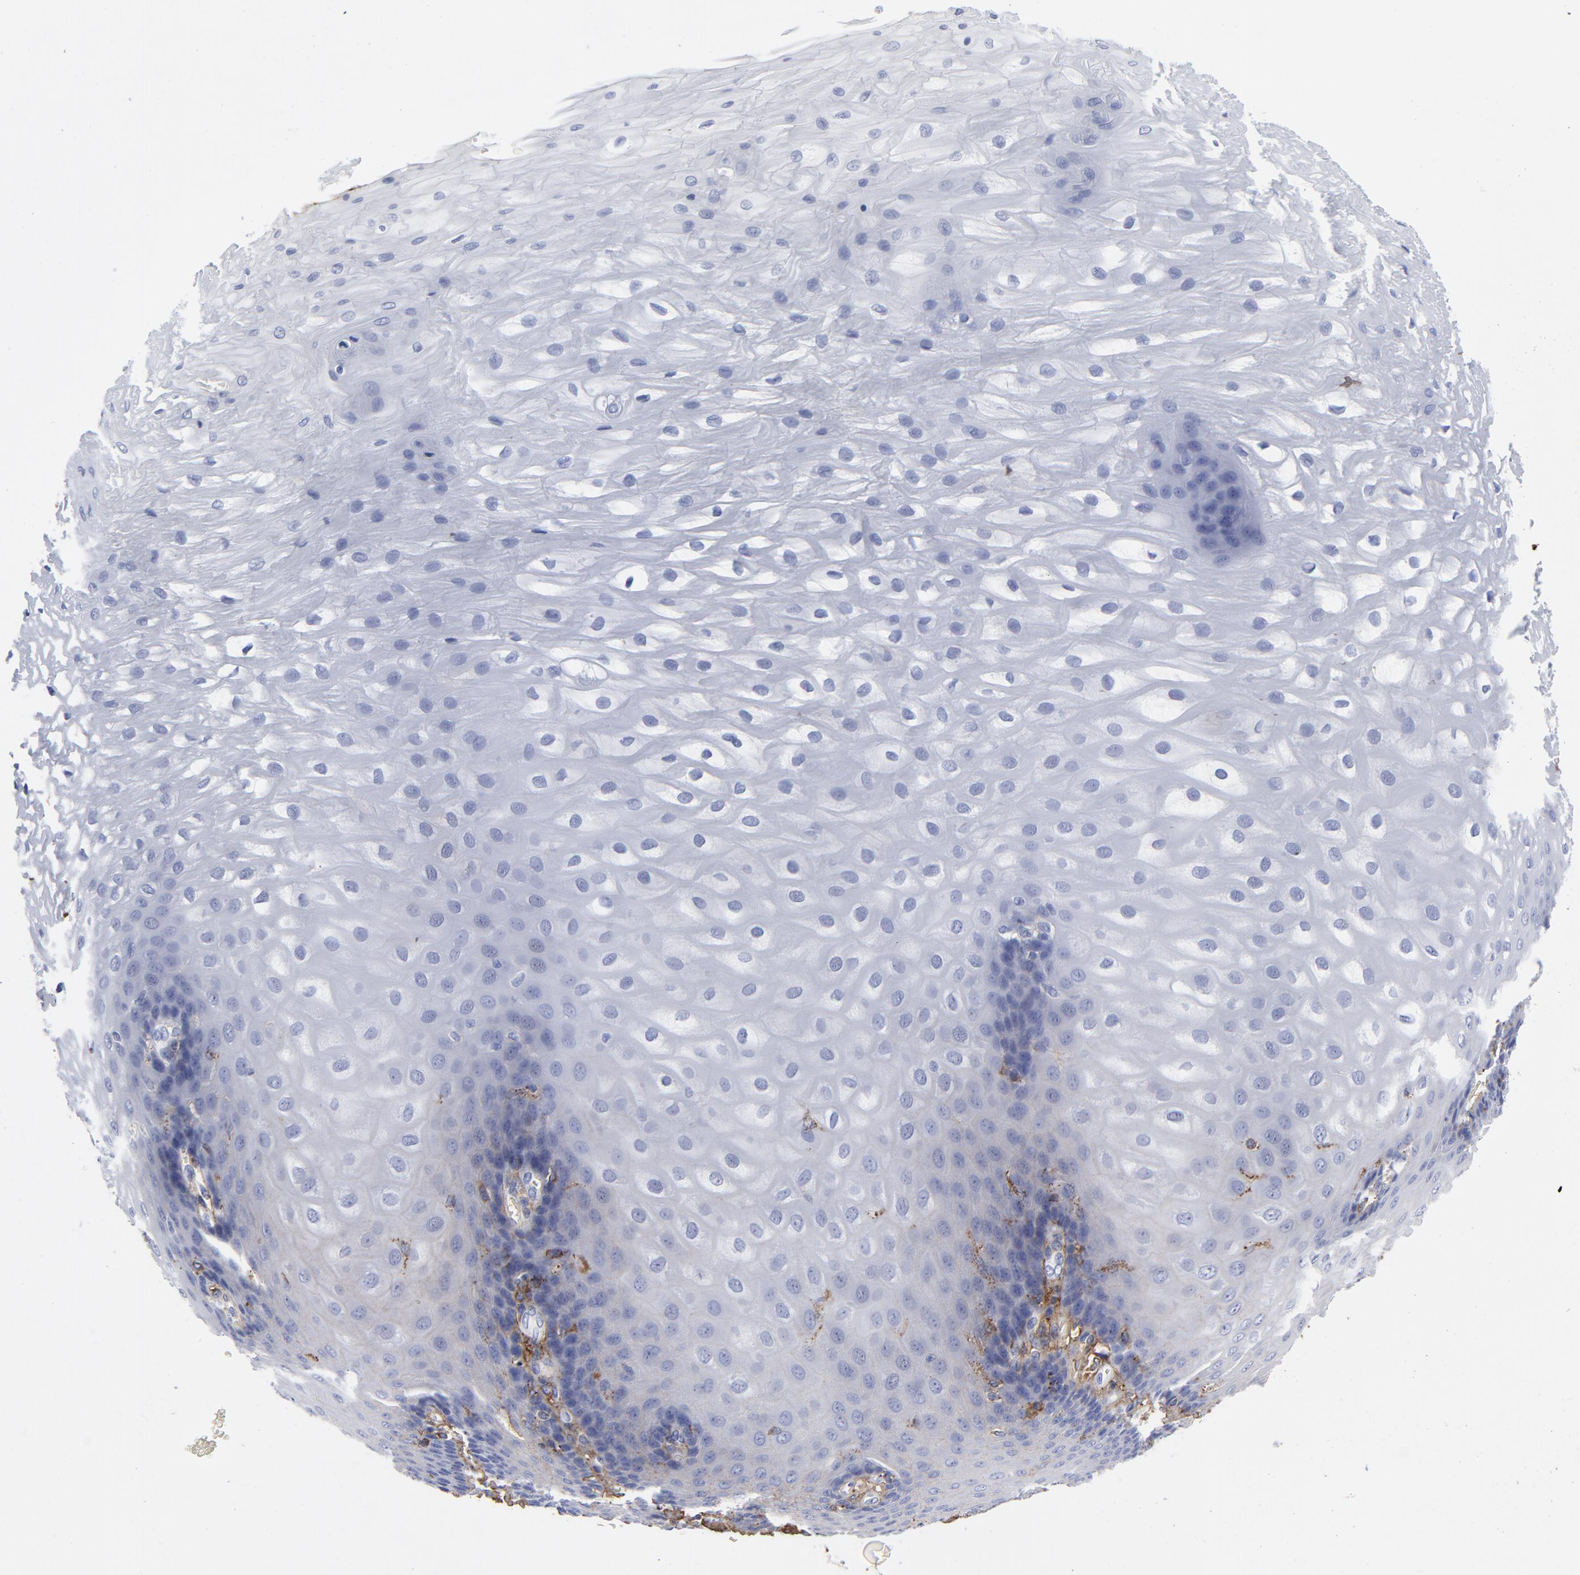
{"staining": {"intensity": "negative", "quantity": "none", "location": "none"}, "tissue": "esophagus", "cell_type": "Squamous epithelial cells", "image_type": "normal", "snomed": [{"axis": "morphology", "description": "Normal tissue, NOS"}, {"axis": "morphology", "description": "Adenocarcinoma, NOS"}, {"axis": "topography", "description": "Esophagus"}, {"axis": "topography", "description": "Stomach"}], "caption": "Squamous epithelial cells are negative for protein expression in unremarkable human esophagus. (DAB IHC with hematoxylin counter stain).", "gene": "DCN", "patient": {"sex": "male", "age": 62}}